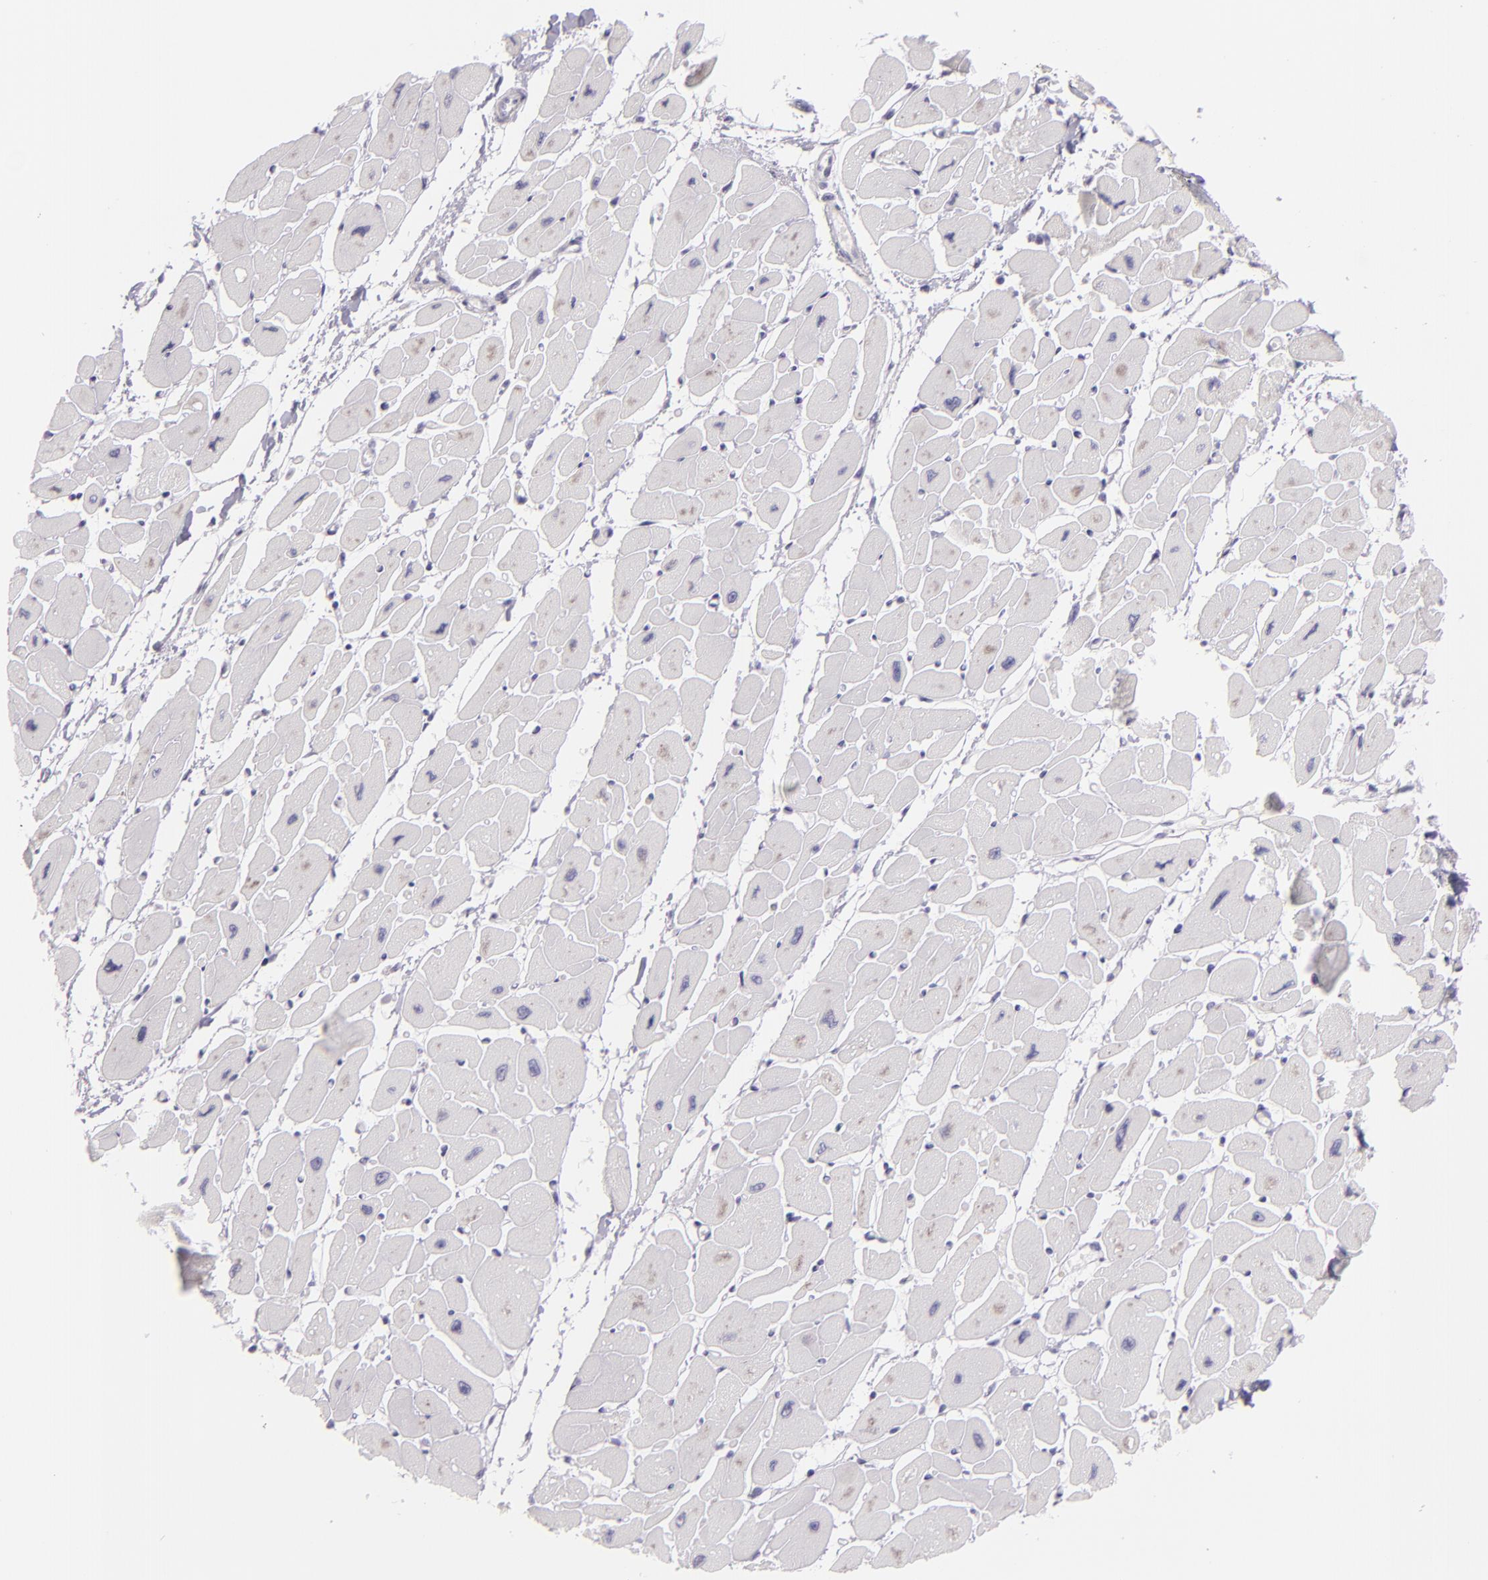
{"staining": {"intensity": "negative", "quantity": "none", "location": "none"}, "tissue": "heart muscle", "cell_type": "Cardiomyocytes", "image_type": "normal", "snomed": [{"axis": "morphology", "description": "Normal tissue, NOS"}, {"axis": "topography", "description": "Heart"}], "caption": "Immunohistochemistry photomicrograph of unremarkable heart muscle: heart muscle stained with DAB reveals no significant protein expression in cardiomyocytes.", "gene": "MCM3", "patient": {"sex": "female", "age": 54}}